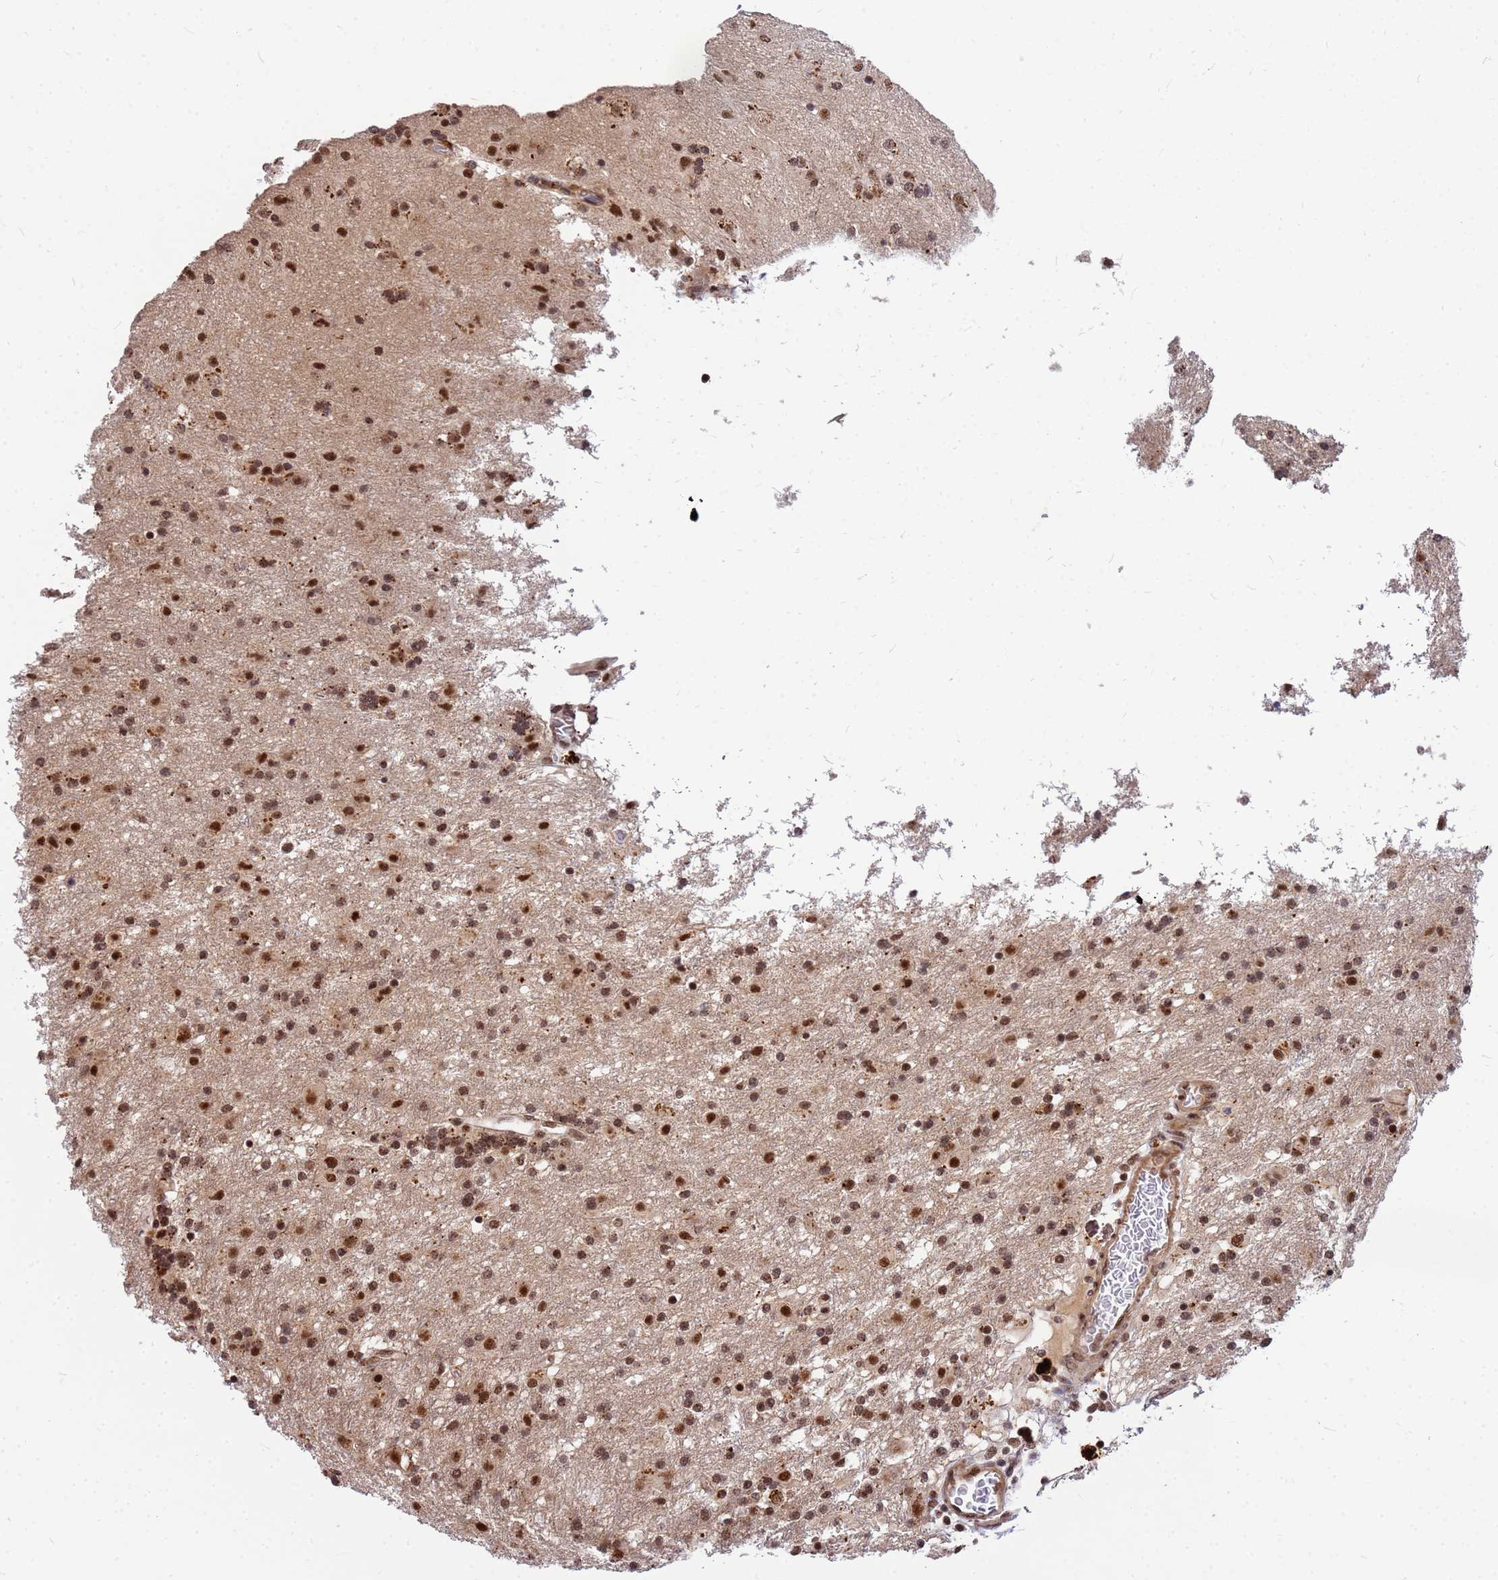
{"staining": {"intensity": "moderate", "quantity": ">75%", "location": "nuclear"}, "tissue": "glioma", "cell_type": "Tumor cells", "image_type": "cancer", "snomed": [{"axis": "morphology", "description": "Glioma, malignant, Low grade"}, {"axis": "topography", "description": "Brain"}], "caption": "The image exhibits immunohistochemical staining of glioma. There is moderate nuclear positivity is identified in approximately >75% of tumor cells. Using DAB (brown) and hematoxylin (blue) stains, captured at high magnification using brightfield microscopy.", "gene": "NCBP2", "patient": {"sex": "male", "age": 65}}